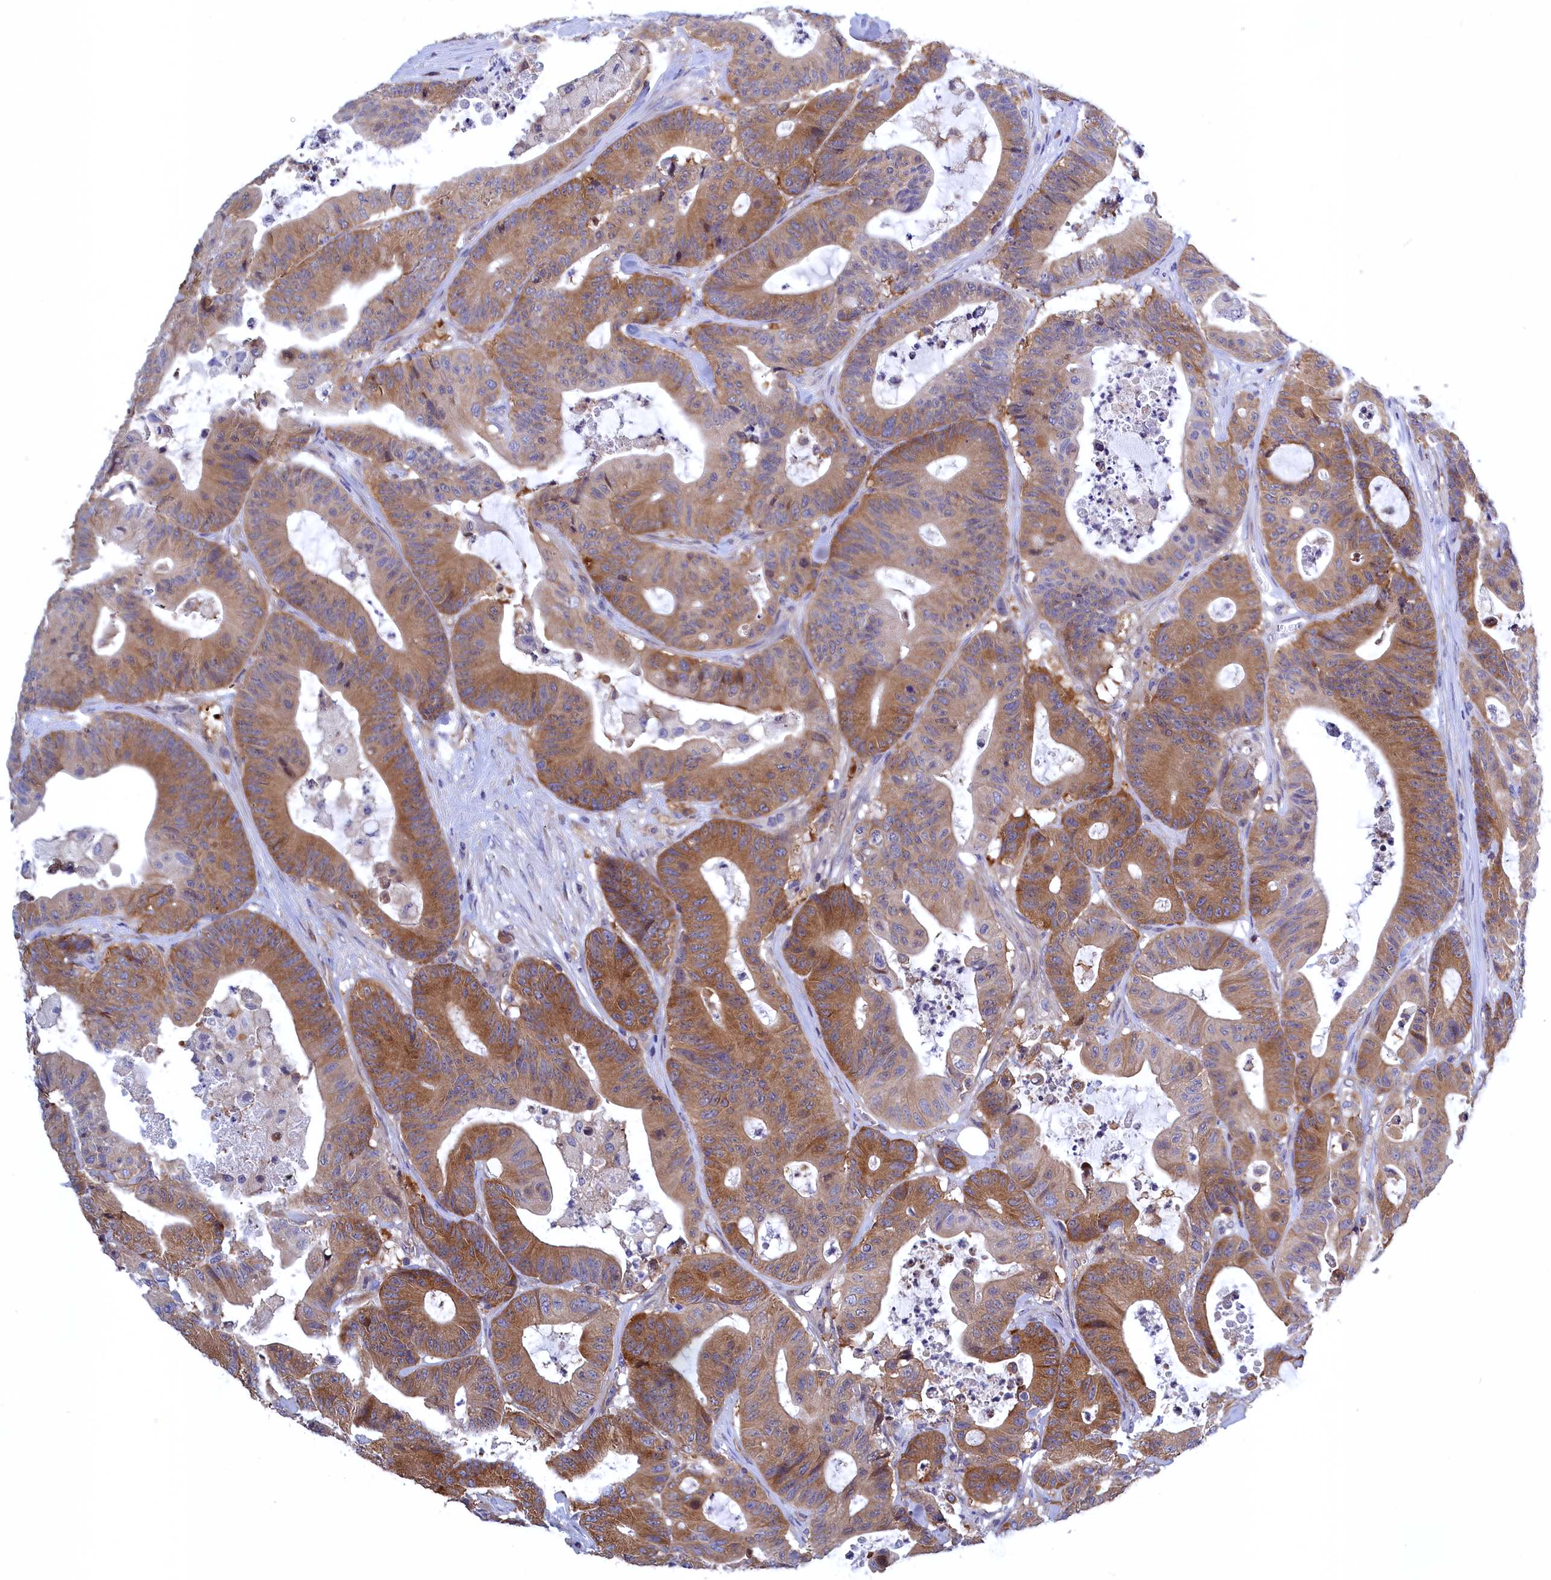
{"staining": {"intensity": "moderate", "quantity": ">75%", "location": "cytoplasmic/membranous"}, "tissue": "colorectal cancer", "cell_type": "Tumor cells", "image_type": "cancer", "snomed": [{"axis": "morphology", "description": "Adenocarcinoma, NOS"}, {"axis": "topography", "description": "Colon"}], "caption": "Brown immunohistochemical staining in human colorectal adenocarcinoma exhibits moderate cytoplasmic/membranous expression in approximately >75% of tumor cells.", "gene": "NAA10", "patient": {"sex": "female", "age": 84}}